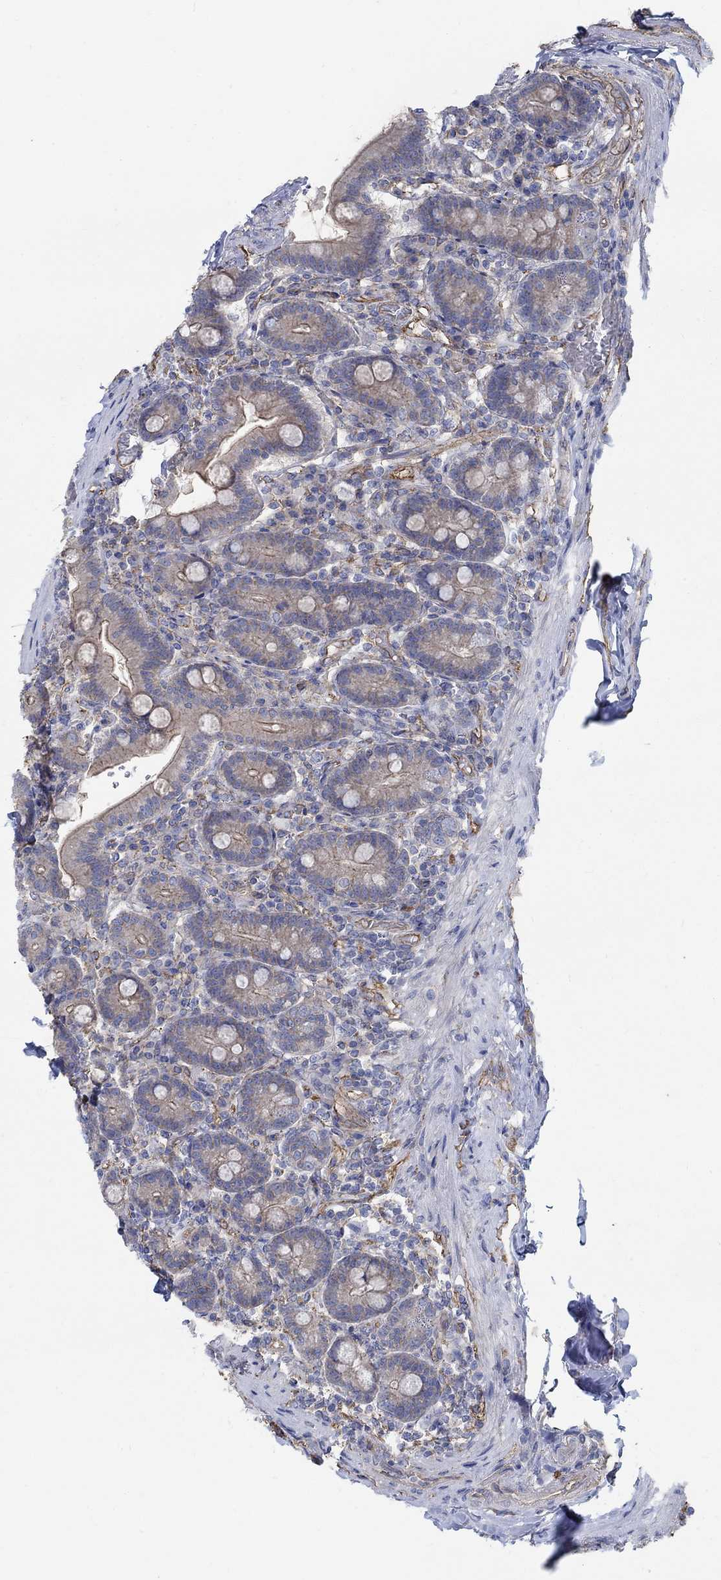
{"staining": {"intensity": "moderate", "quantity": "25%-75%", "location": "cytoplasmic/membranous"}, "tissue": "small intestine", "cell_type": "Glandular cells", "image_type": "normal", "snomed": [{"axis": "morphology", "description": "Normal tissue, NOS"}, {"axis": "topography", "description": "Small intestine"}], "caption": "About 25%-75% of glandular cells in benign human small intestine exhibit moderate cytoplasmic/membranous protein staining as visualized by brown immunohistochemical staining.", "gene": "TMEM198", "patient": {"sex": "male", "age": 66}}